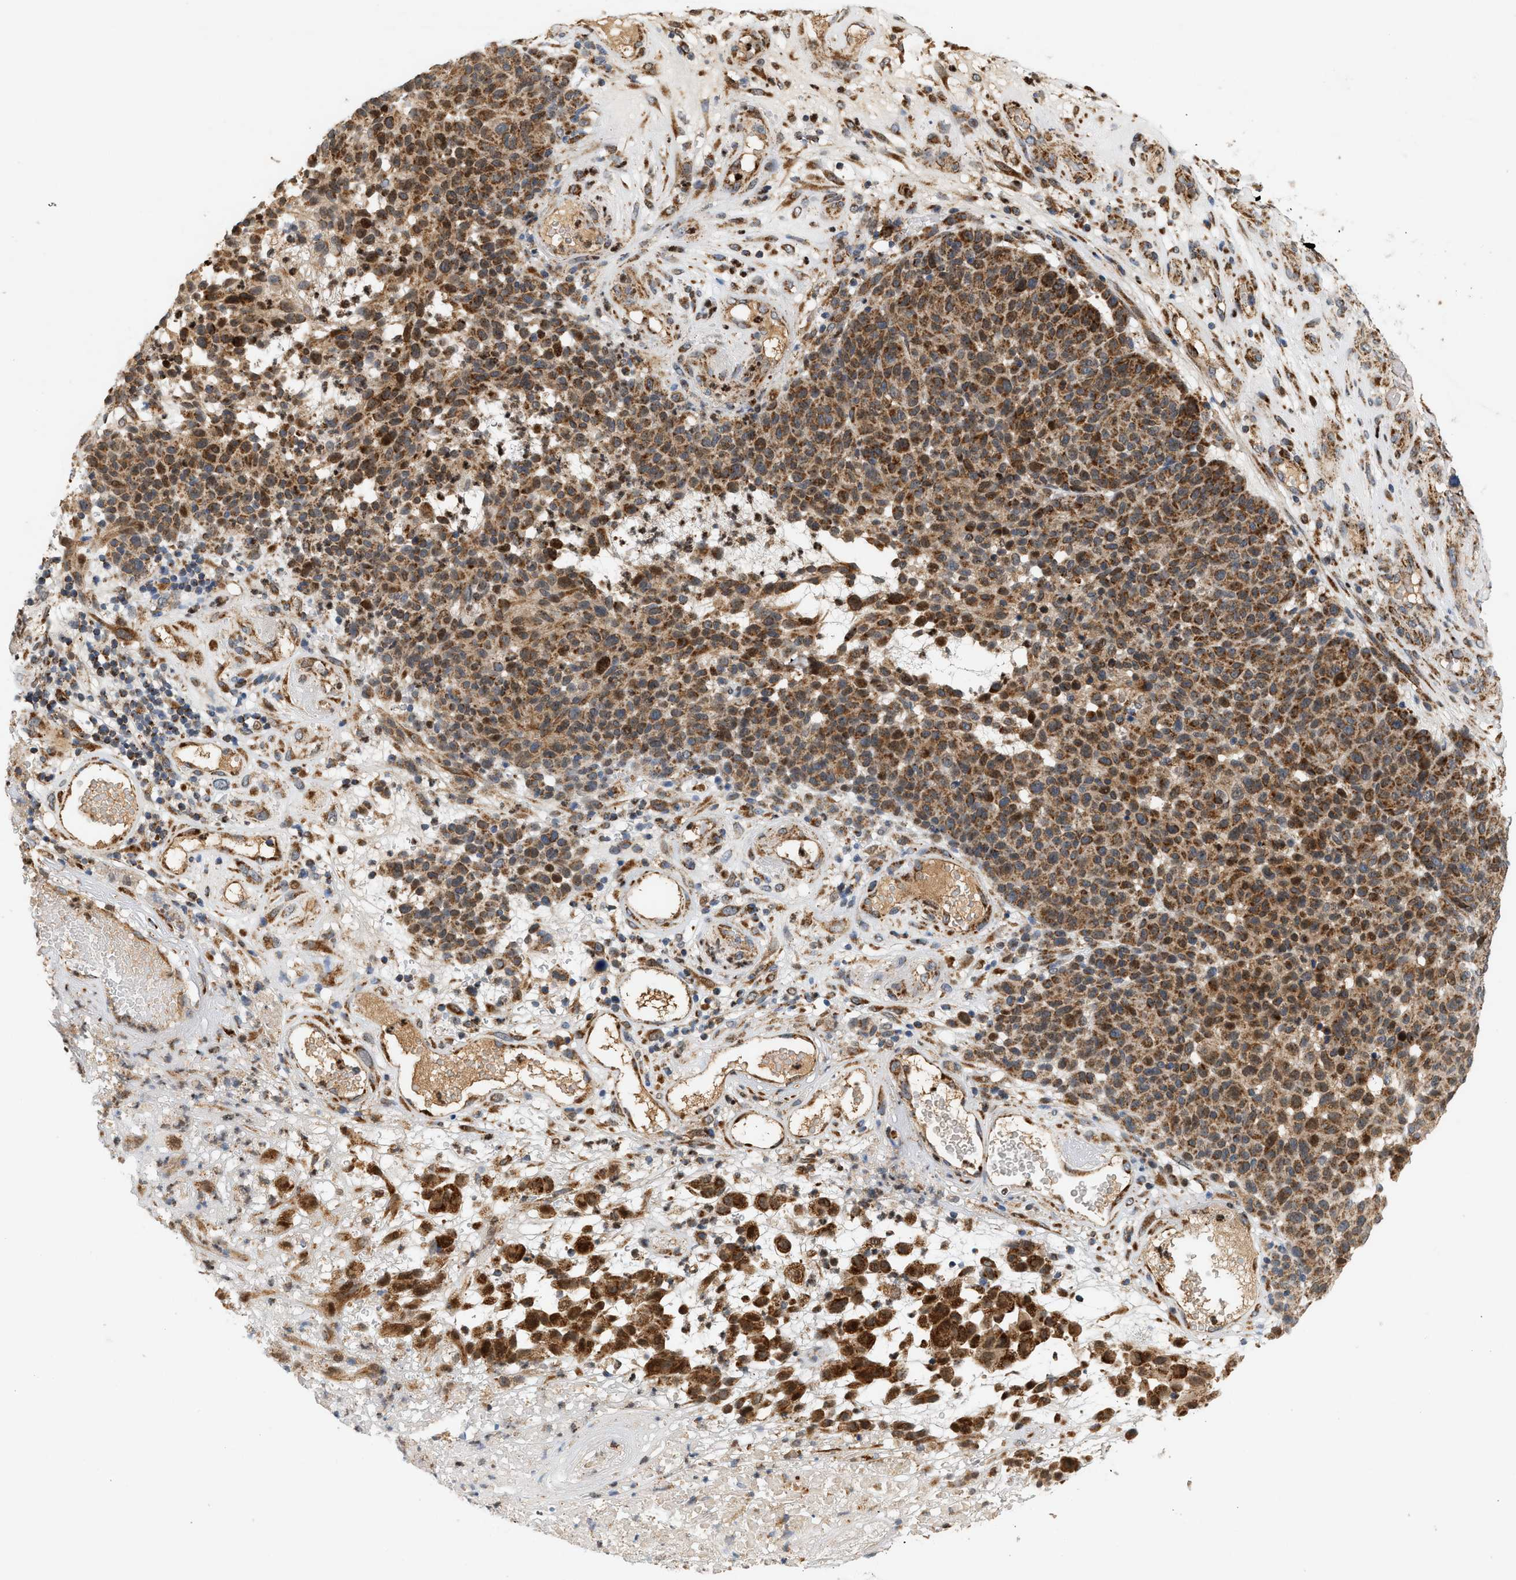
{"staining": {"intensity": "moderate", "quantity": ">75%", "location": "cytoplasmic/membranous"}, "tissue": "melanoma", "cell_type": "Tumor cells", "image_type": "cancer", "snomed": [{"axis": "morphology", "description": "Malignant melanoma, NOS"}, {"axis": "topography", "description": "Skin"}], "caption": "Tumor cells reveal medium levels of moderate cytoplasmic/membranous positivity in about >75% of cells in human malignant melanoma. The staining was performed using DAB (3,3'-diaminobenzidine), with brown indicating positive protein expression. Nuclei are stained blue with hematoxylin.", "gene": "MCU", "patient": {"sex": "male", "age": 59}}